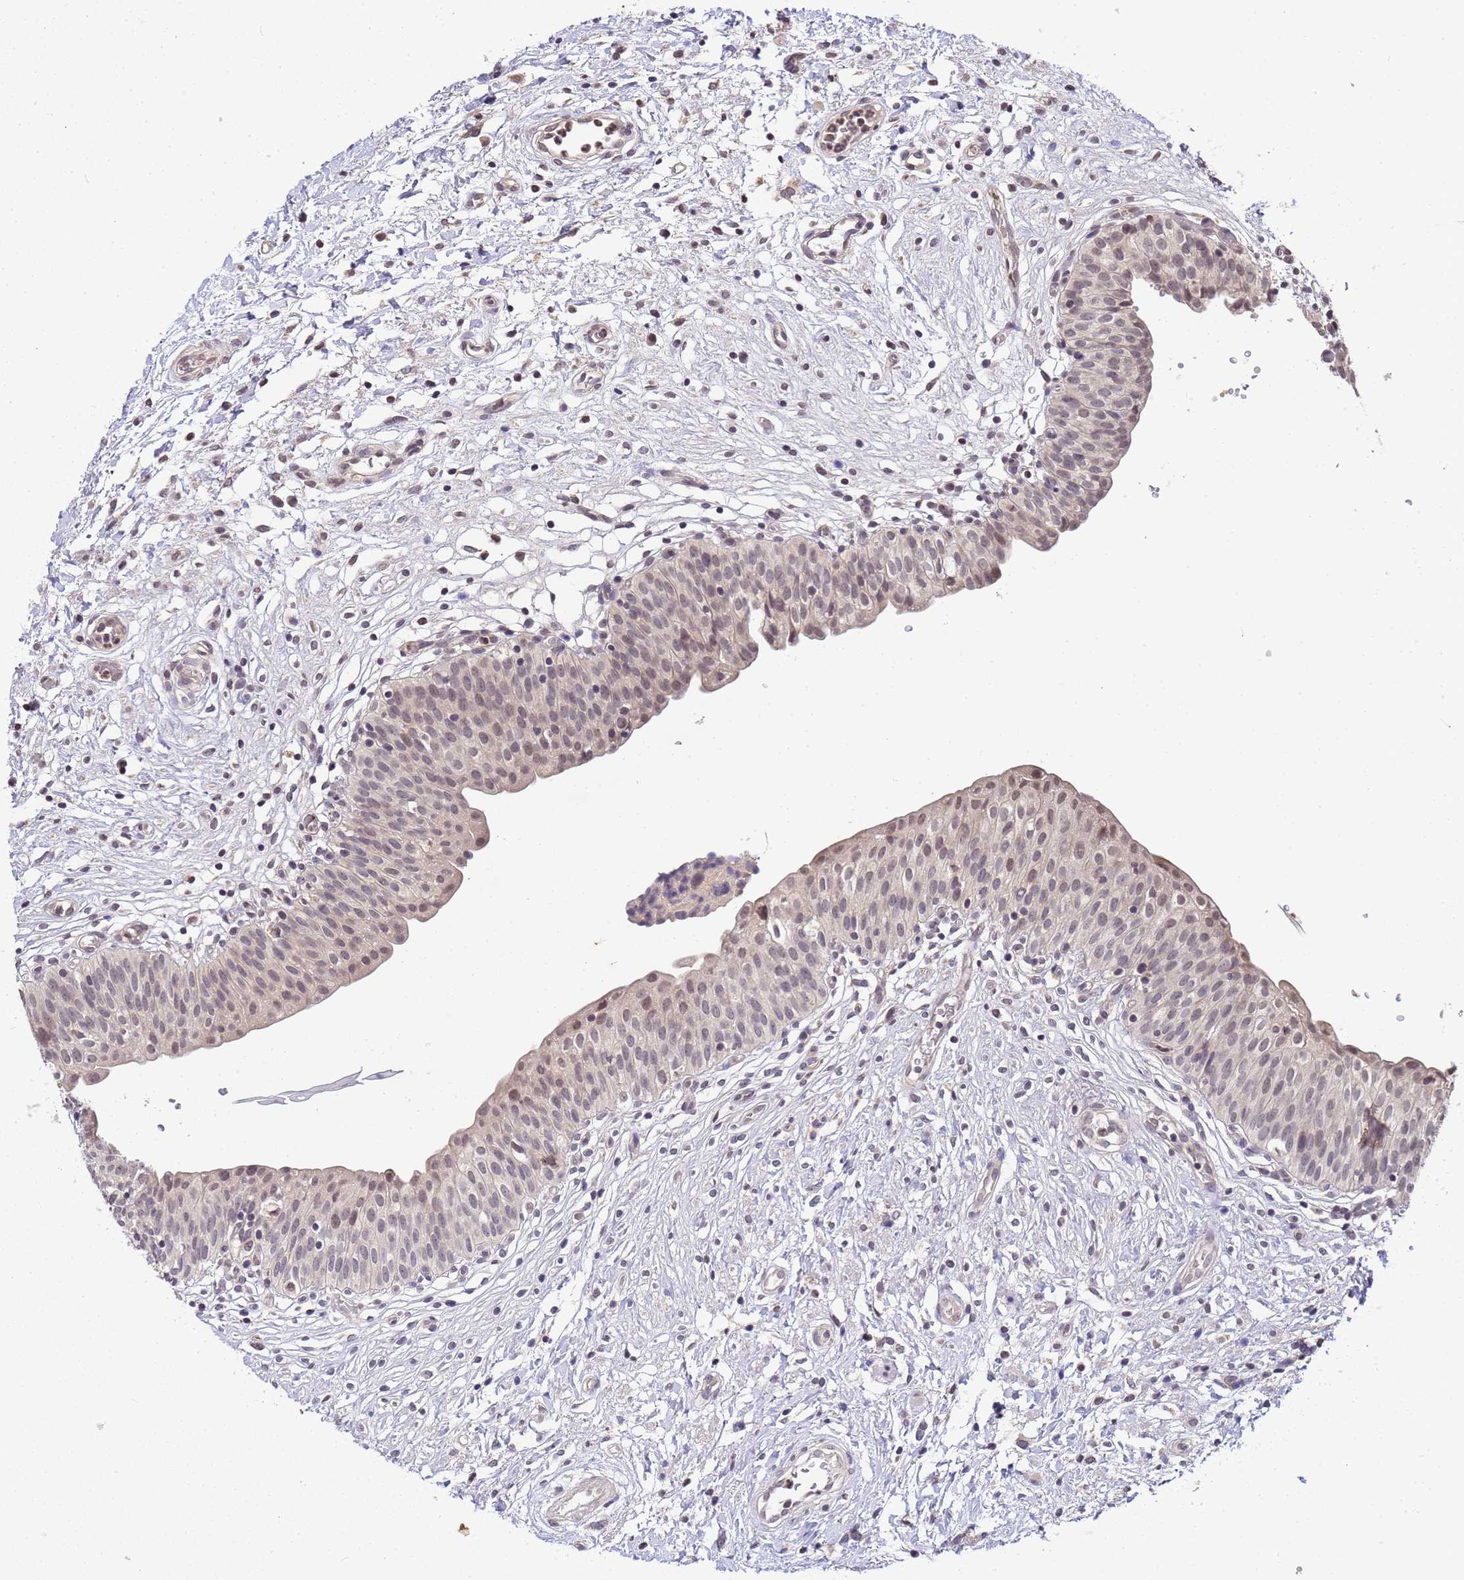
{"staining": {"intensity": "weak", "quantity": "<25%", "location": "cytoplasmic/membranous,nuclear"}, "tissue": "urinary bladder", "cell_type": "Urothelial cells", "image_type": "normal", "snomed": [{"axis": "morphology", "description": "Normal tissue, NOS"}, {"axis": "topography", "description": "Urinary bladder"}], "caption": "An image of urinary bladder stained for a protein exhibits no brown staining in urothelial cells. (DAB IHC with hematoxylin counter stain).", "gene": "MYL7", "patient": {"sex": "male", "age": 55}}